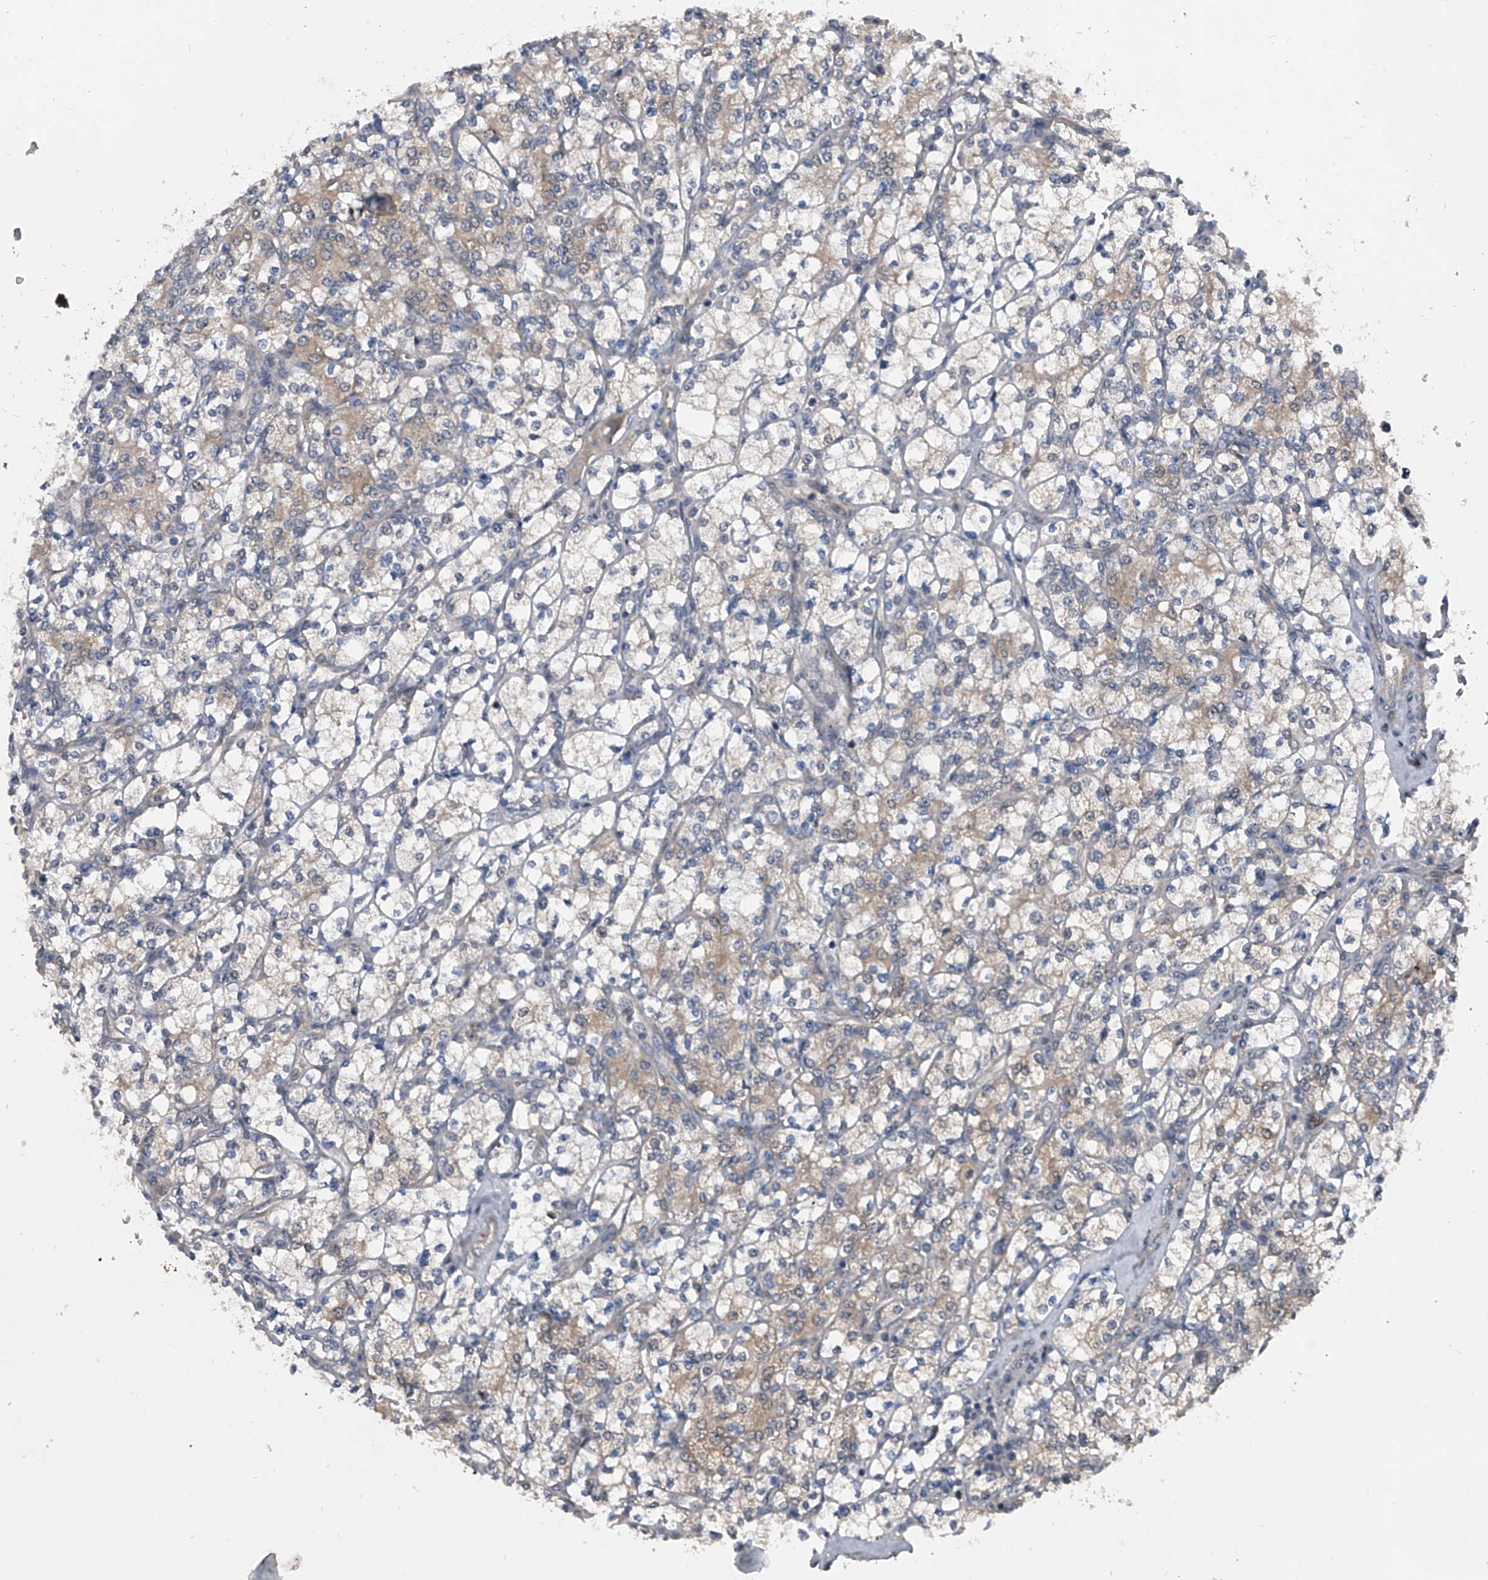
{"staining": {"intensity": "weak", "quantity": "25%-75%", "location": "cytoplasmic/membranous"}, "tissue": "renal cancer", "cell_type": "Tumor cells", "image_type": "cancer", "snomed": [{"axis": "morphology", "description": "Adenocarcinoma, NOS"}, {"axis": "topography", "description": "Kidney"}], "caption": "Immunohistochemical staining of renal cancer (adenocarcinoma) reveals low levels of weak cytoplasmic/membranous staining in about 25%-75% of tumor cells. (IHC, brightfield microscopy, high magnification).", "gene": "ELK4", "patient": {"sex": "male", "age": 77}}